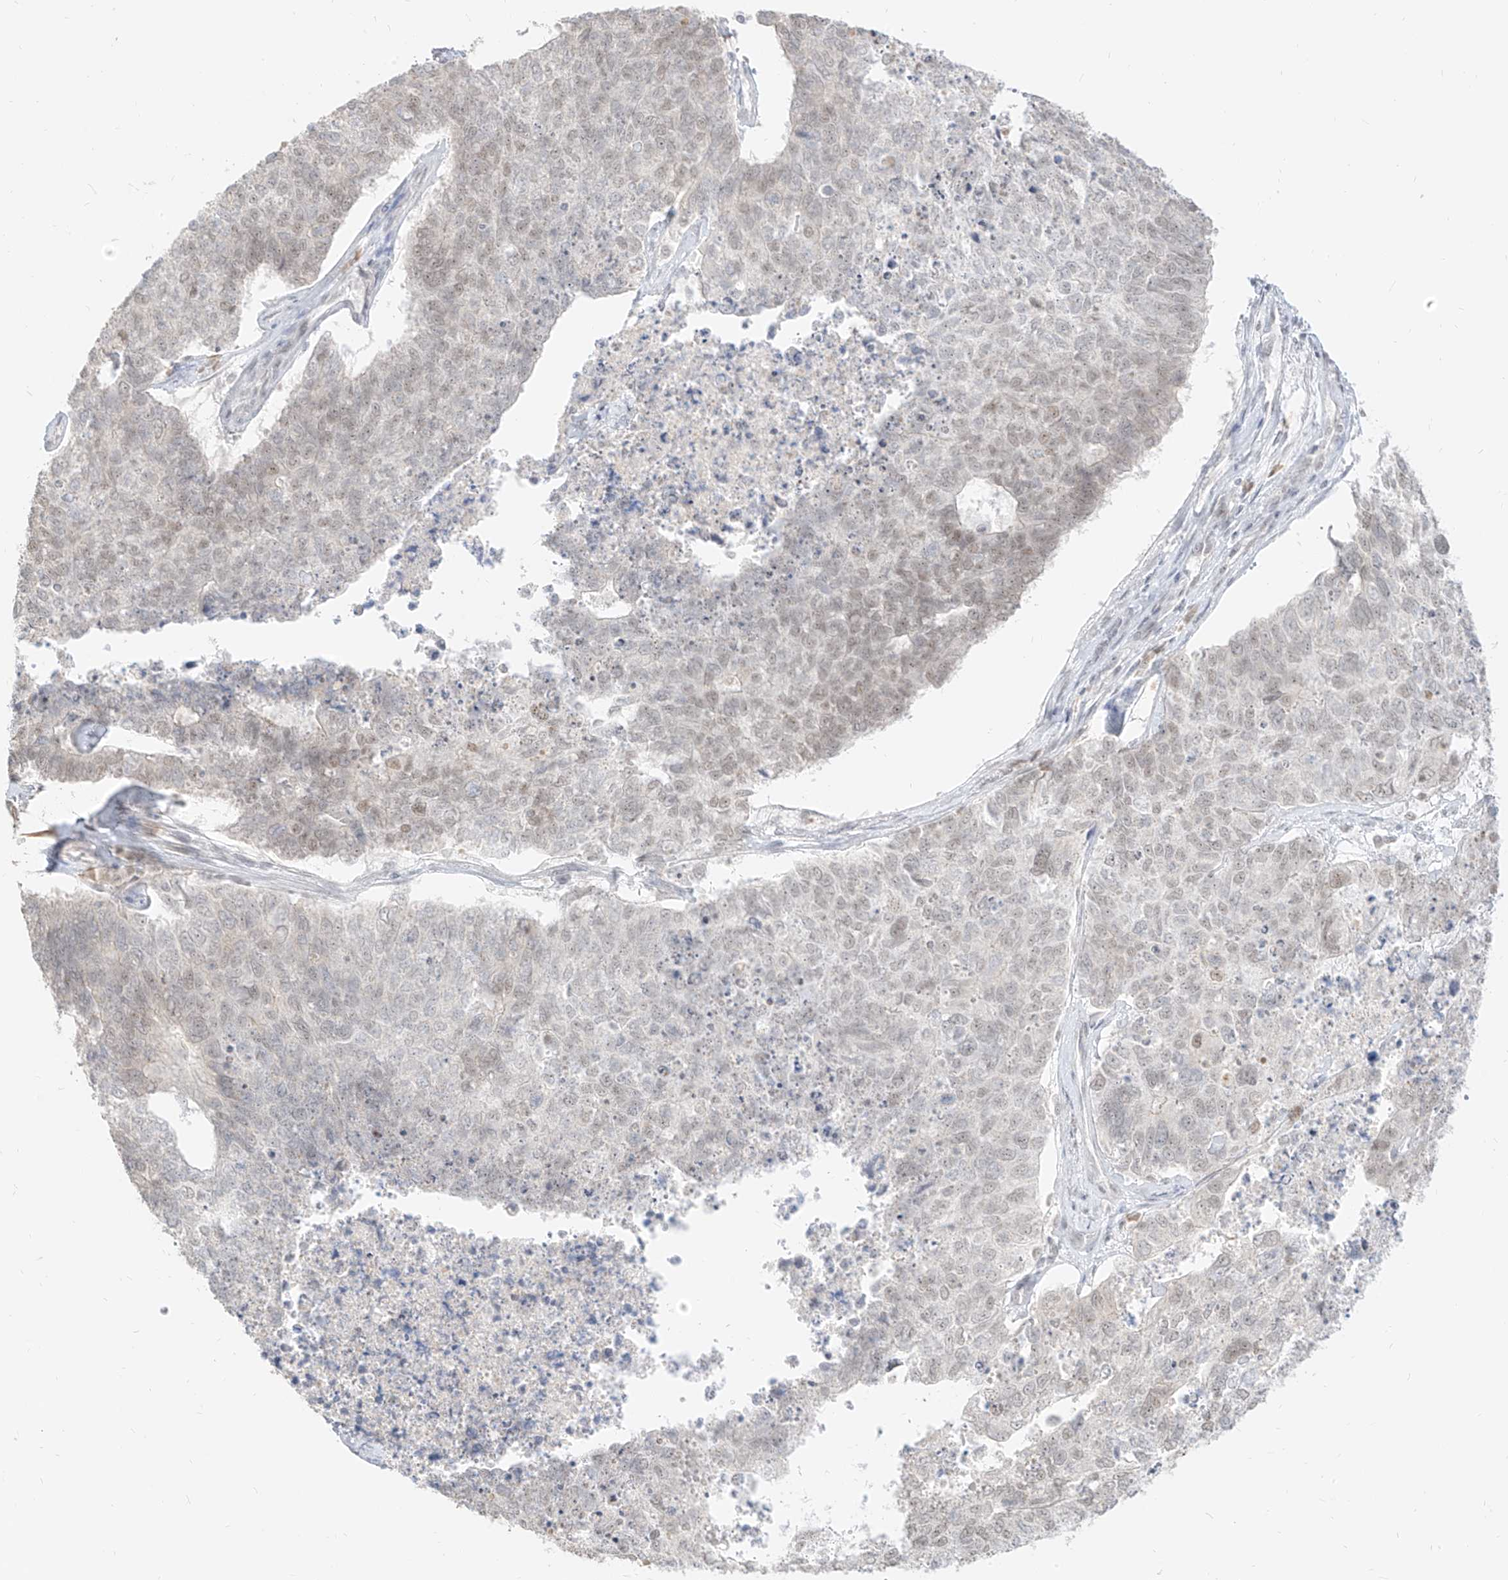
{"staining": {"intensity": "weak", "quantity": "25%-75%", "location": "nuclear"}, "tissue": "cervical cancer", "cell_type": "Tumor cells", "image_type": "cancer", "snomed": [{"axis": "morphology", "description": "Squamous cell carcinoma, NOS"}, {"axis": "topography", "description": "Cervix"}], "caption": "Cervical cancer (squamous cell carcinoma) stained with DAB immunohistochemistry exhibits low levels of weak nuclear staining in approximately 25%-75% of tumor cells.", "gene": "SUPT5H", "patient": {"sex": "female", "age": 63}}